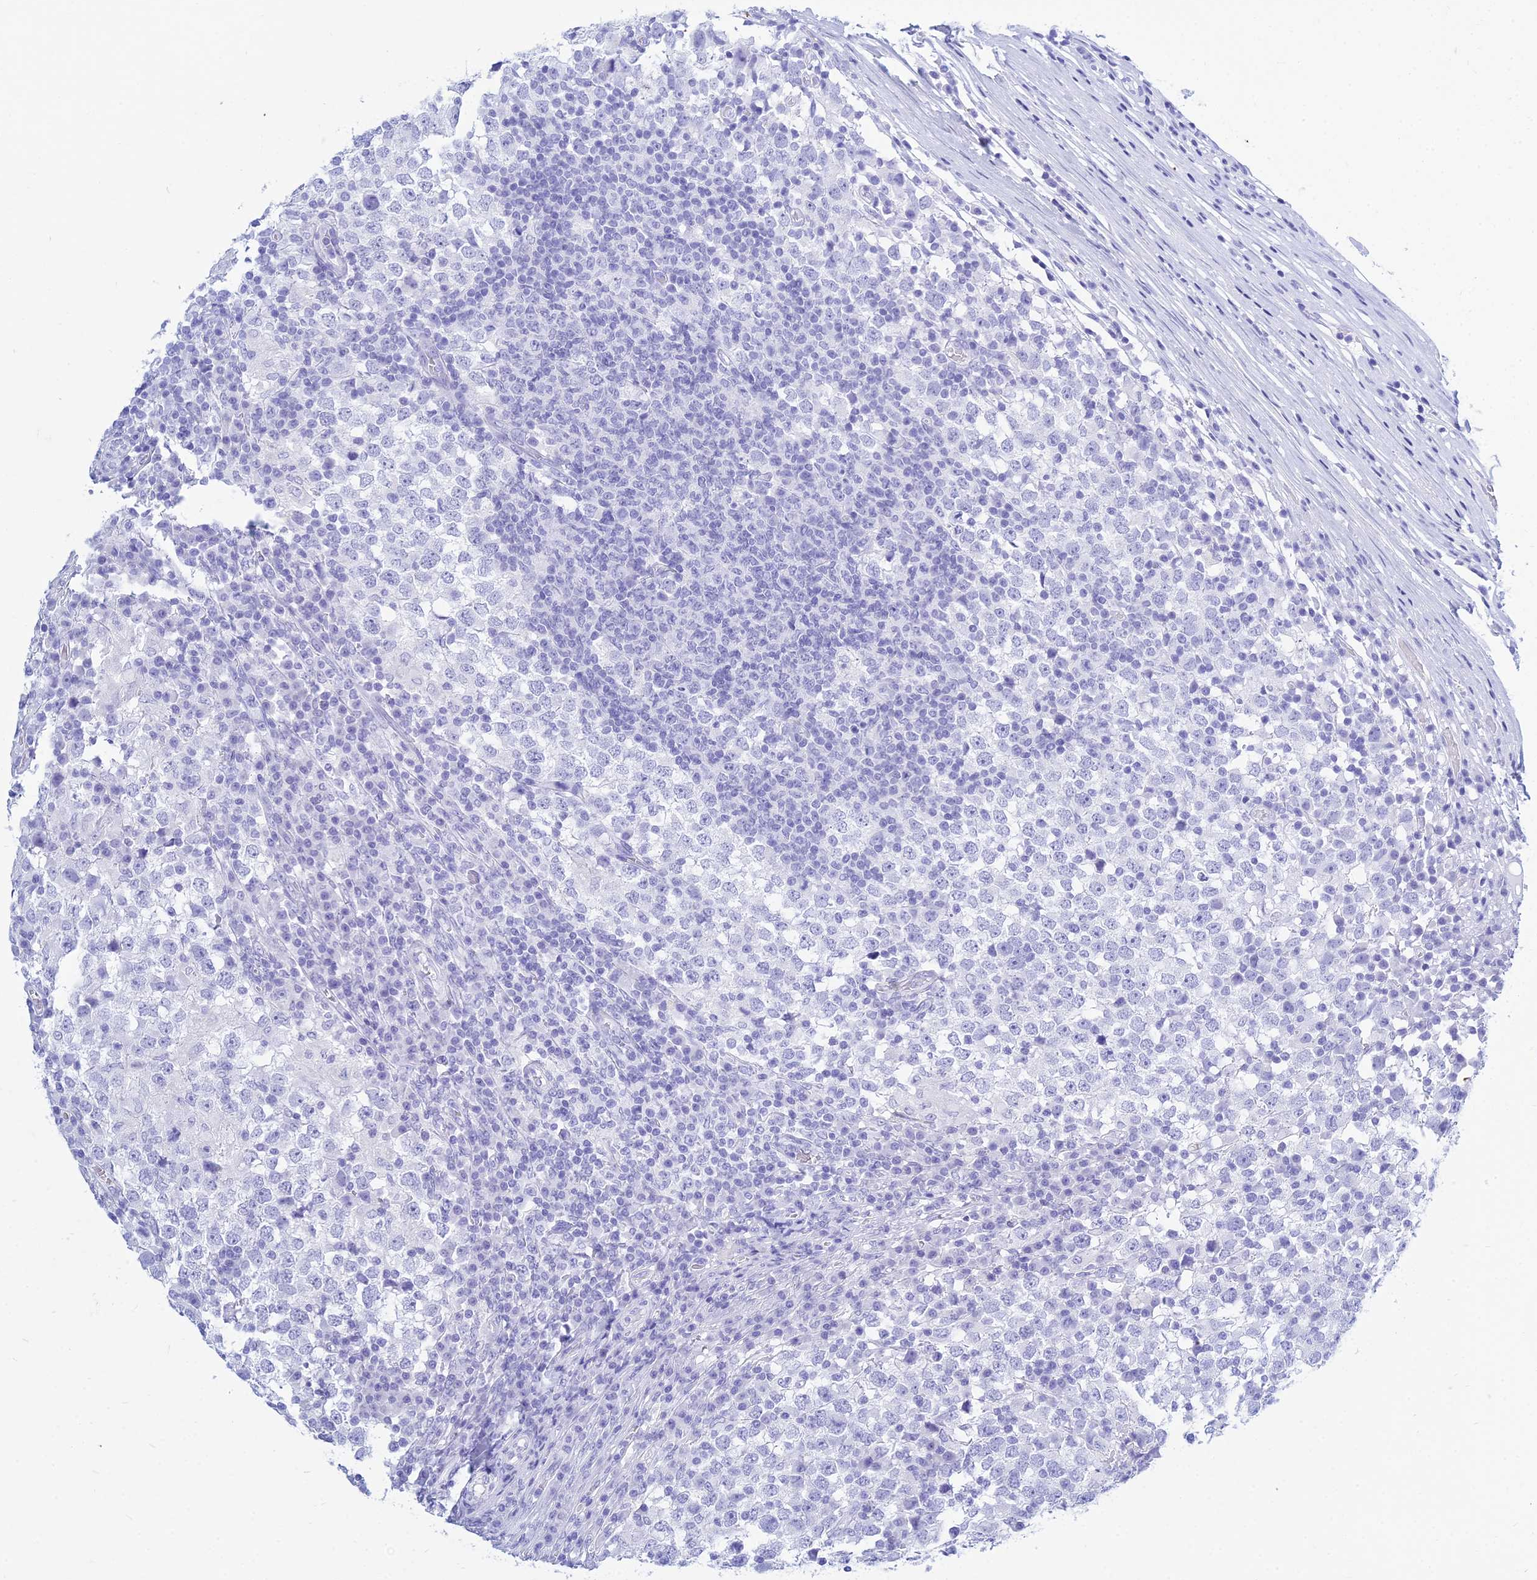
{"staining": {"intensity": "negative", "quantity": "none", "location": "none"}, "tissue": "testis cancer", "cell_type": "Tumor cells", "image_type": "cancer", "snomed": [{"axis": "morphology", "description": "Seminoma, NOS"}, {"axis": "topography", "description": "Testis"}], "caption": "Immunohistochemical staining of testis cancer reveals no significant expression in tumor cells.", "gene": "PATE4", "patient": {"sex": "male", "age": 65}}